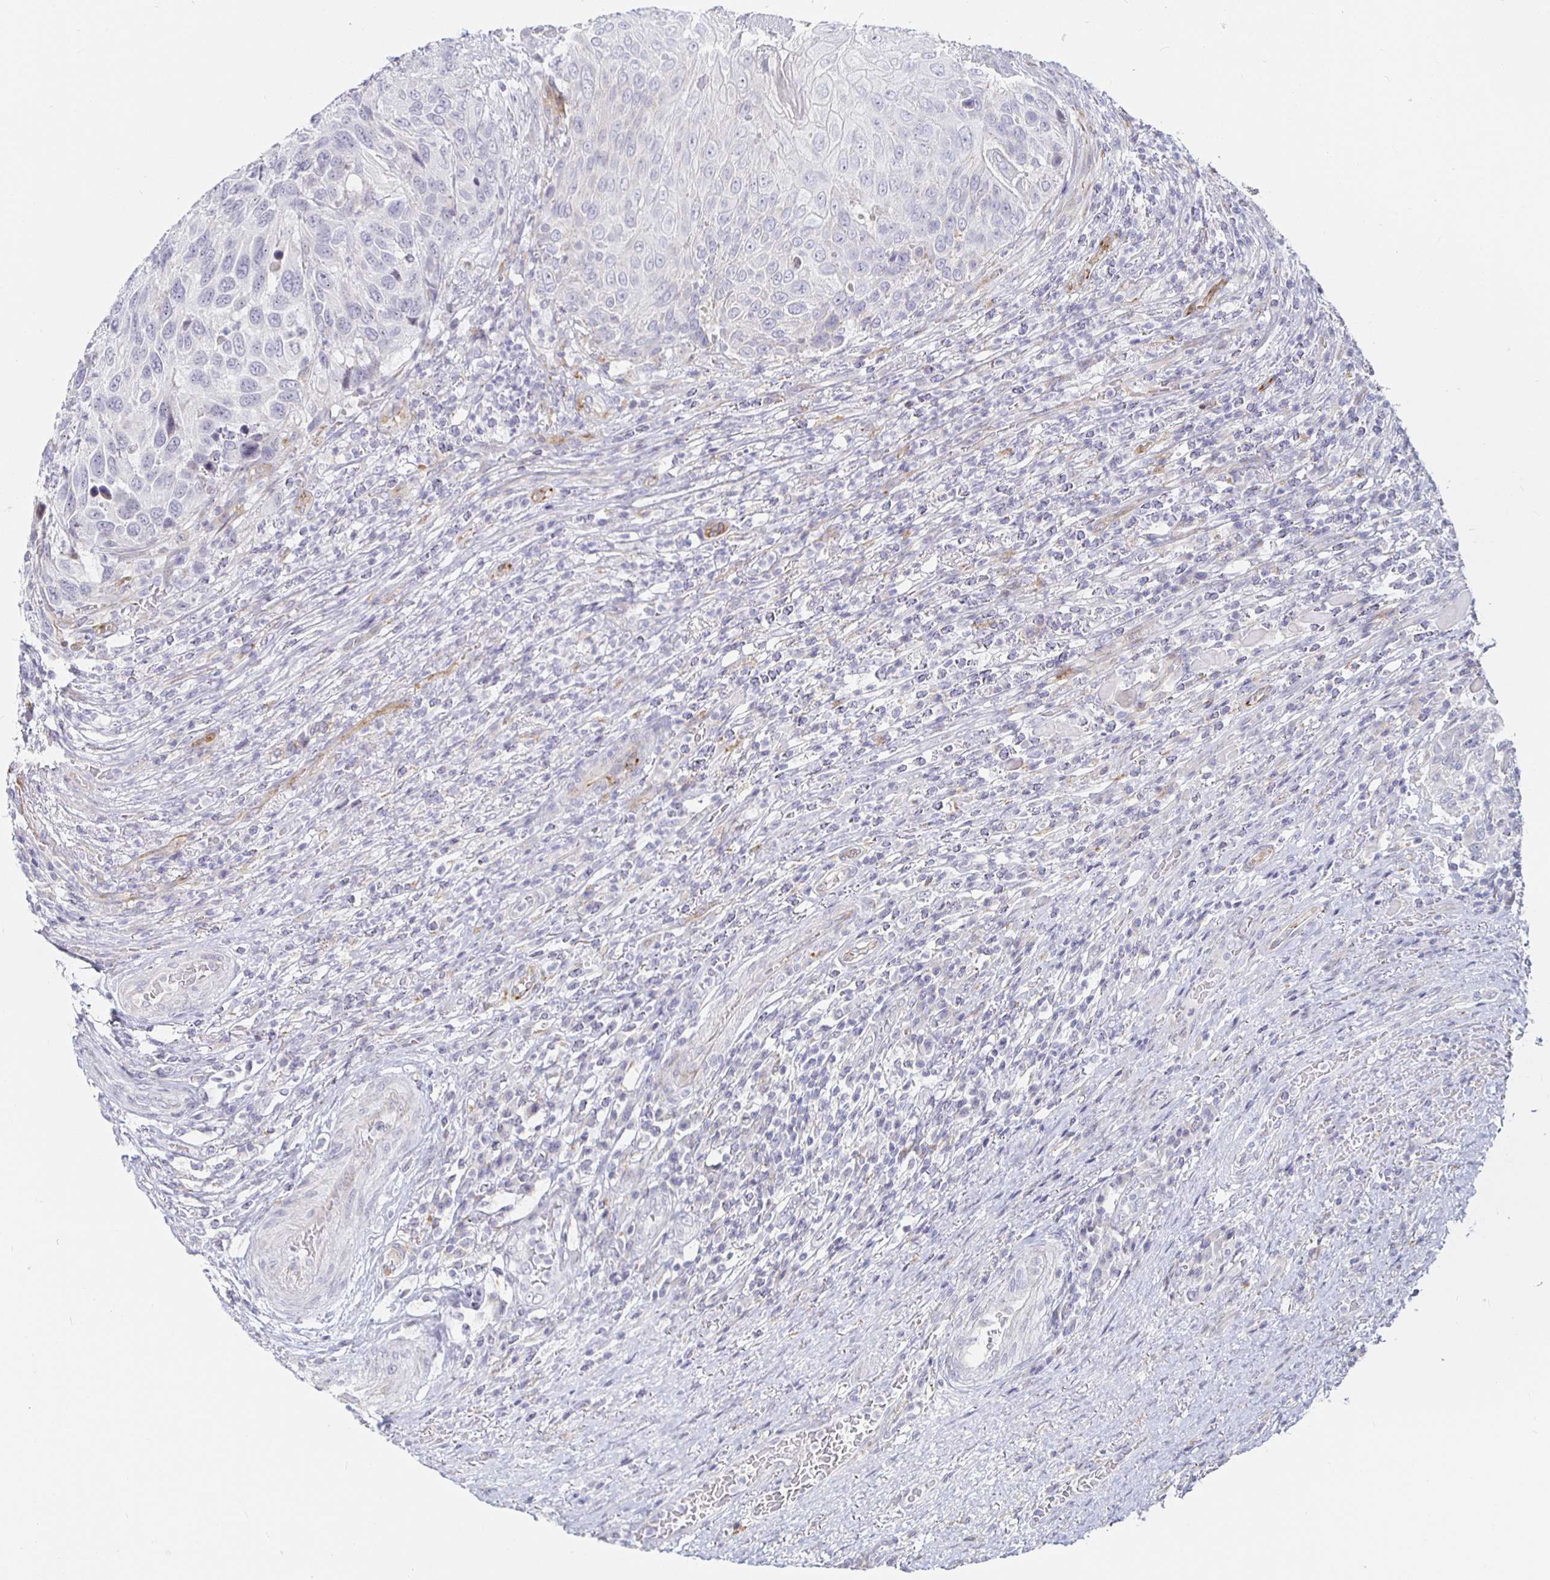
{"staining": {"intensity": "negative", "quantity": "none", "location": "none"}, "tissue": "urothelial cancer", "cell_type": "Tumor cells", "image_type": "cancer", "snomed": [{"axis": "morphology", "description": "Urothelial carcinoma, High grade"}, {"axis": "topography", "description": "Urinary bladder"}], "caption": "Immunohistochemical staining of high-grade urothelial carcinoma reveals no significant staining in tumor cells. (DAB (3,3'-diaminobenzidine) IHC visualized using brightfield microscopy, high magnification).", "gene": "S100G", "patient": {"sex": "female", "age": 70}}